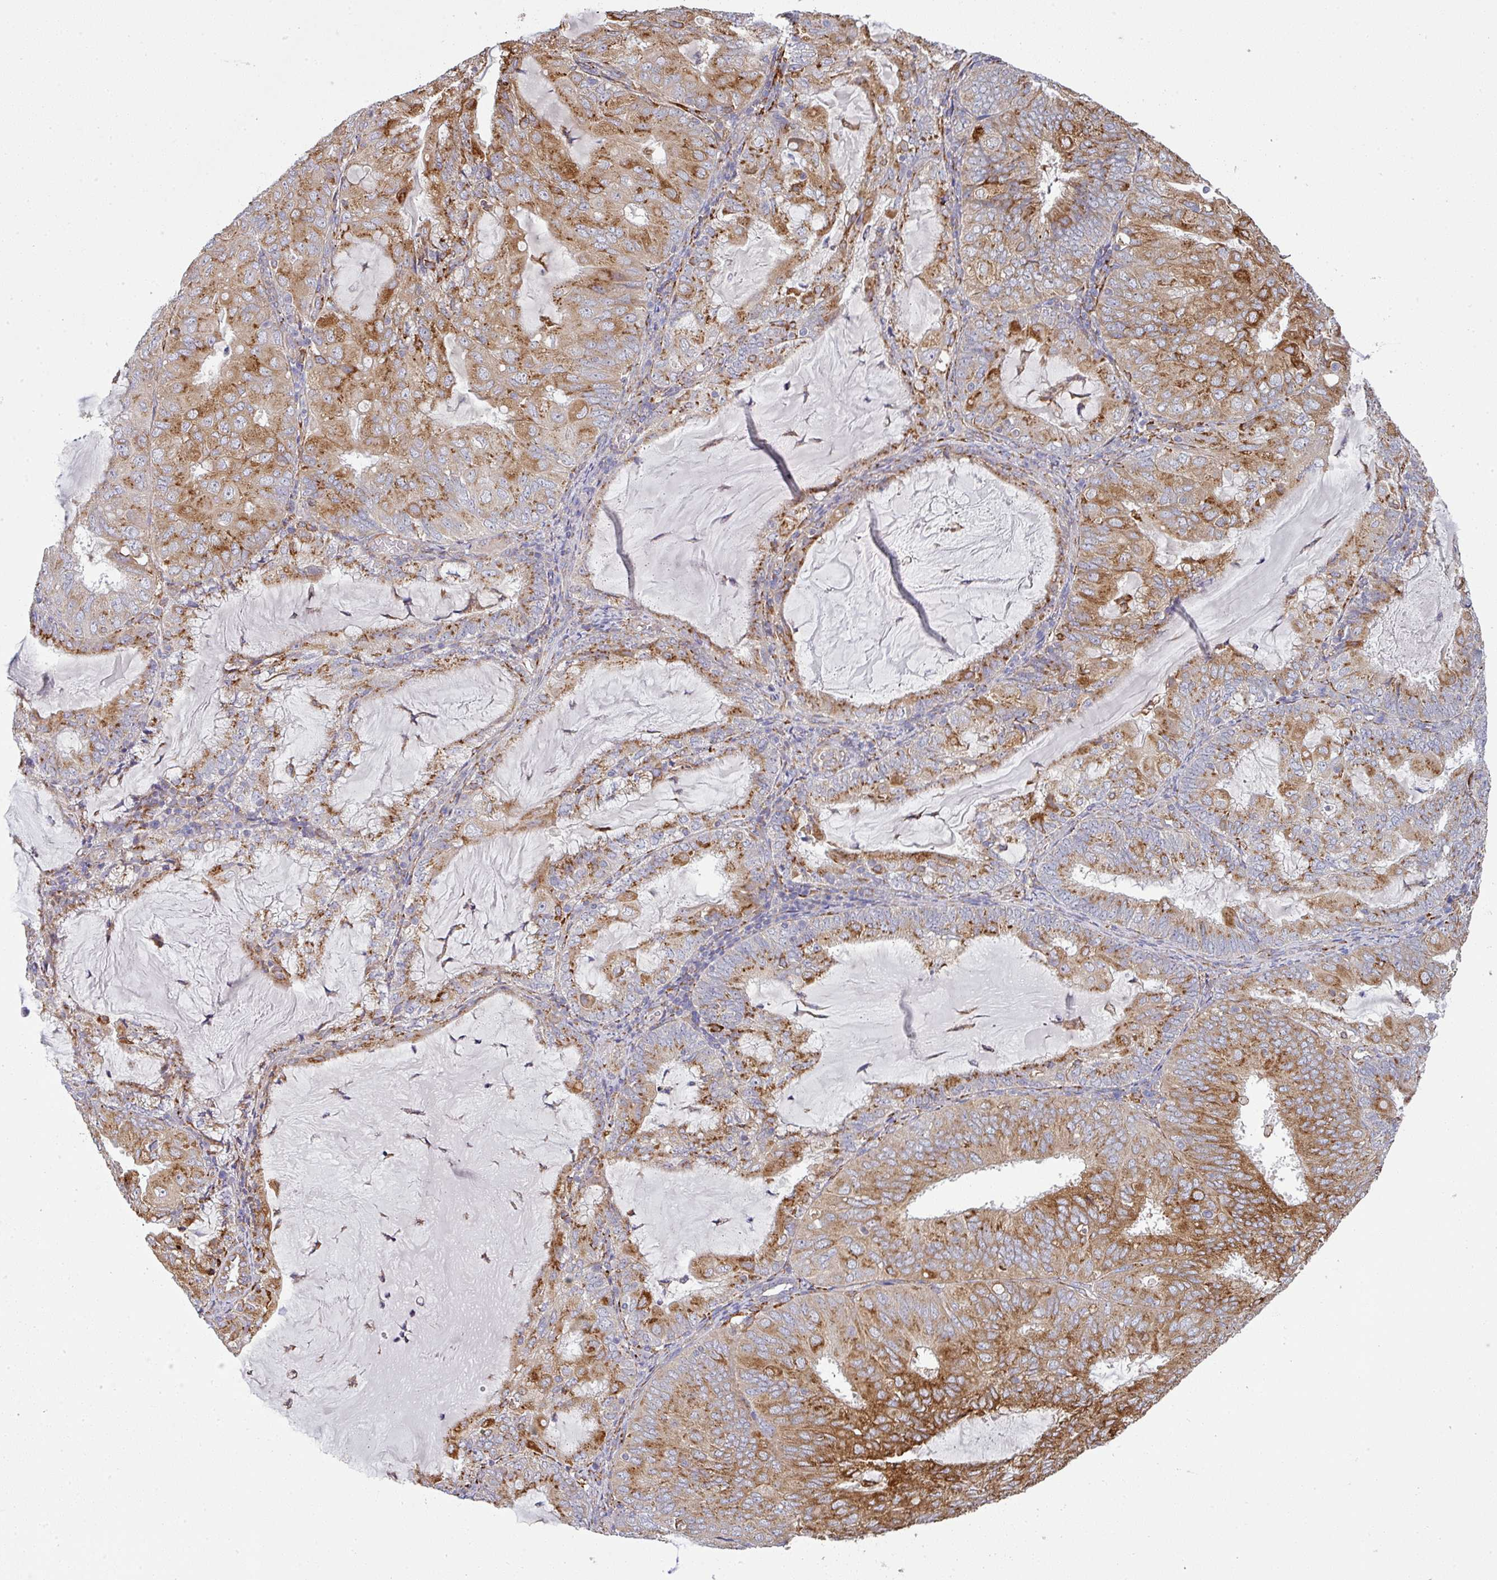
{"staining": {"intensity": "moderate", "quantity": "25%-75%", "location": "cytoplasmic/membranous"}, "tissue": "endometrial cancer", "cell_type": "Tumor cells", "image_type": "cancer", "snomed": [{"axis": "morphology", "description": "Adenocarcinoma, NOS"}, {"axis": "topography", "description": "Endometrium"}], "caption": "Brown immunohistochemical staining in human adenocarcinoma (endometrial) exhibits moderate cytoplasmic/membranous expression in approximately 25%-75% of tumor cells.", "gene": "ZNF268", "patient": {"sex": "female", "age": 81}}